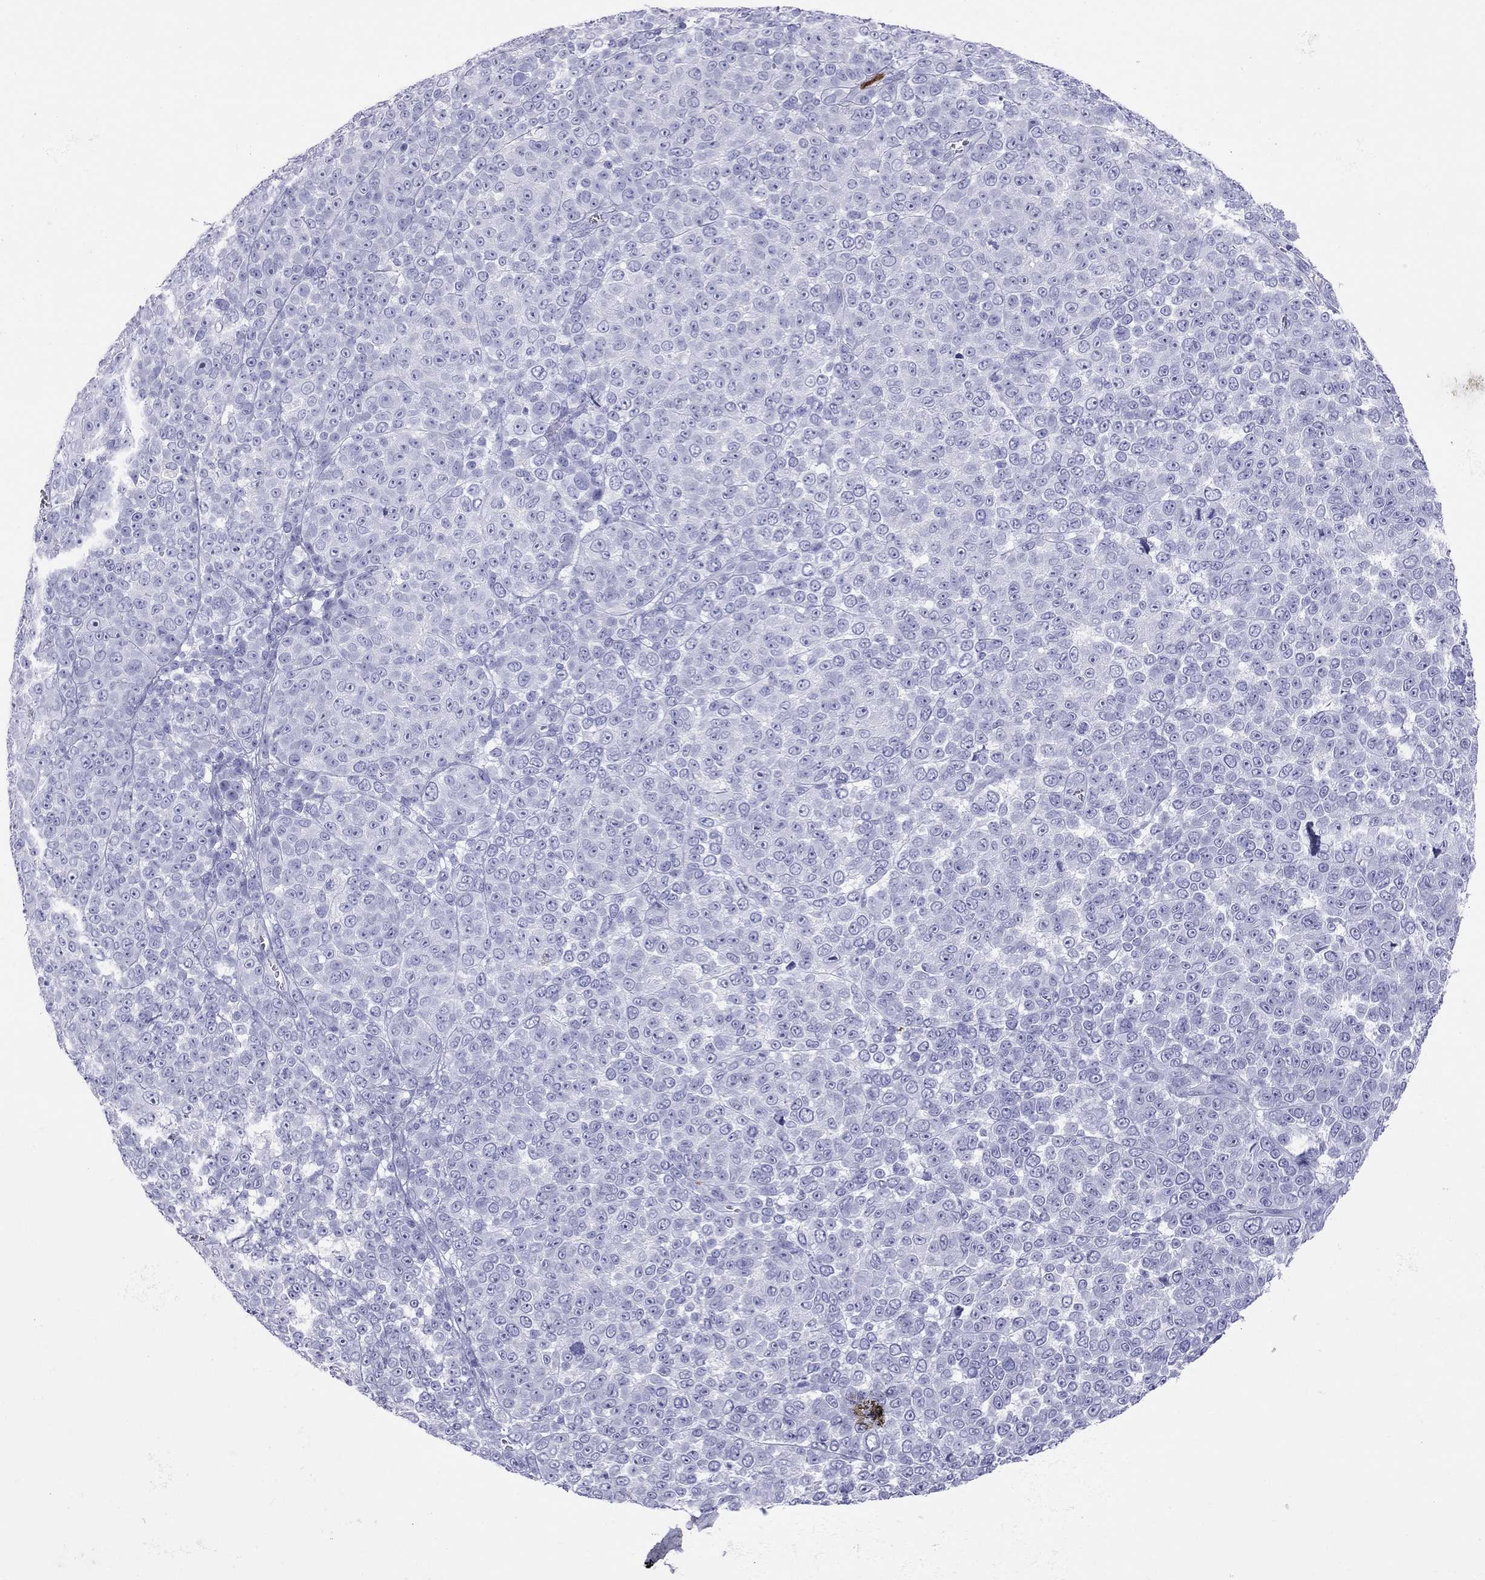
{"staining": {"intensity": "negative", "quantity": "none", "location": "none"}, "tissue": "melanoma", "cell_type": "Tumor cells", "image_type": "cancer", "snomed": [{"axis": "morphology", "description": "Malignant melanoma, NOS"}, {"axis": "topography", "description": "Skin"}], "caption": "High magnification brightfield microscopy of melanoma stained with DAB (3,3'-diaminobenzidine) (brown) and counterstained with hematoxylin (blue): tumor cells show no significant expression.", "gene": "SLAMF1", "patient": {"sex": "female", "age": 95}}